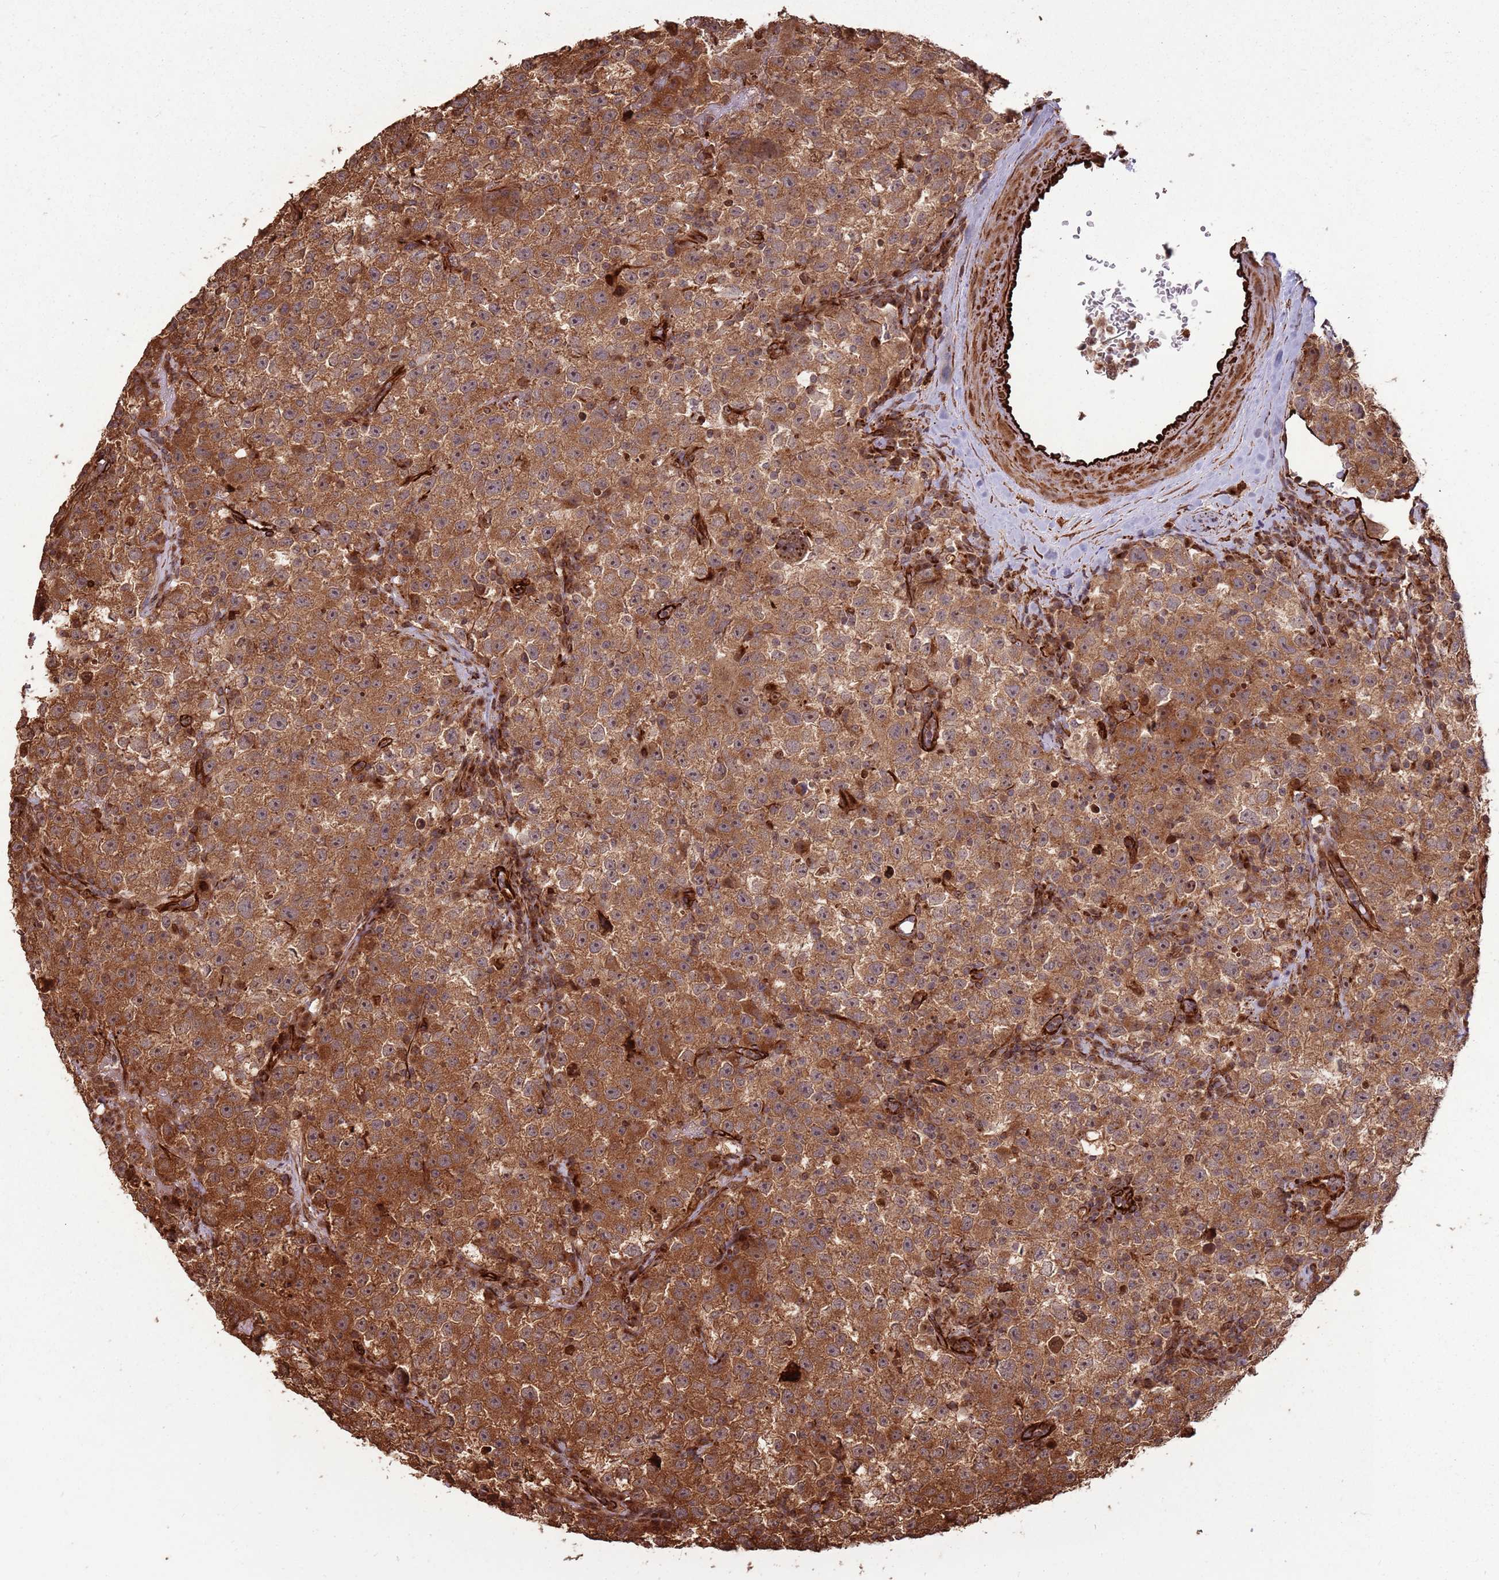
{"staining": {"intensity": "strong", "quantity": ">75%", "location": "cytoplasmic/membranous"}, "tissue": "testis cancer", "cell_type": "Tumor cells", "image_type": "cancer", "snomed": [{"axis": "morphology", "description": "Seminoma, NOS"}, {"axis": "topography", "description": "Testis"}], "caption": "Tumor cells exhibit high levels of strong cytoplasmic/membranous positivity in about >75% of cells in human testis cancer (seminoma). (DAB (3,3'-diaminobenzidine) = brown stain, brightfield microscopy at high magnification).", "gene": "ADAMTS3", "patient": {"sex": "male", "age": 22}}